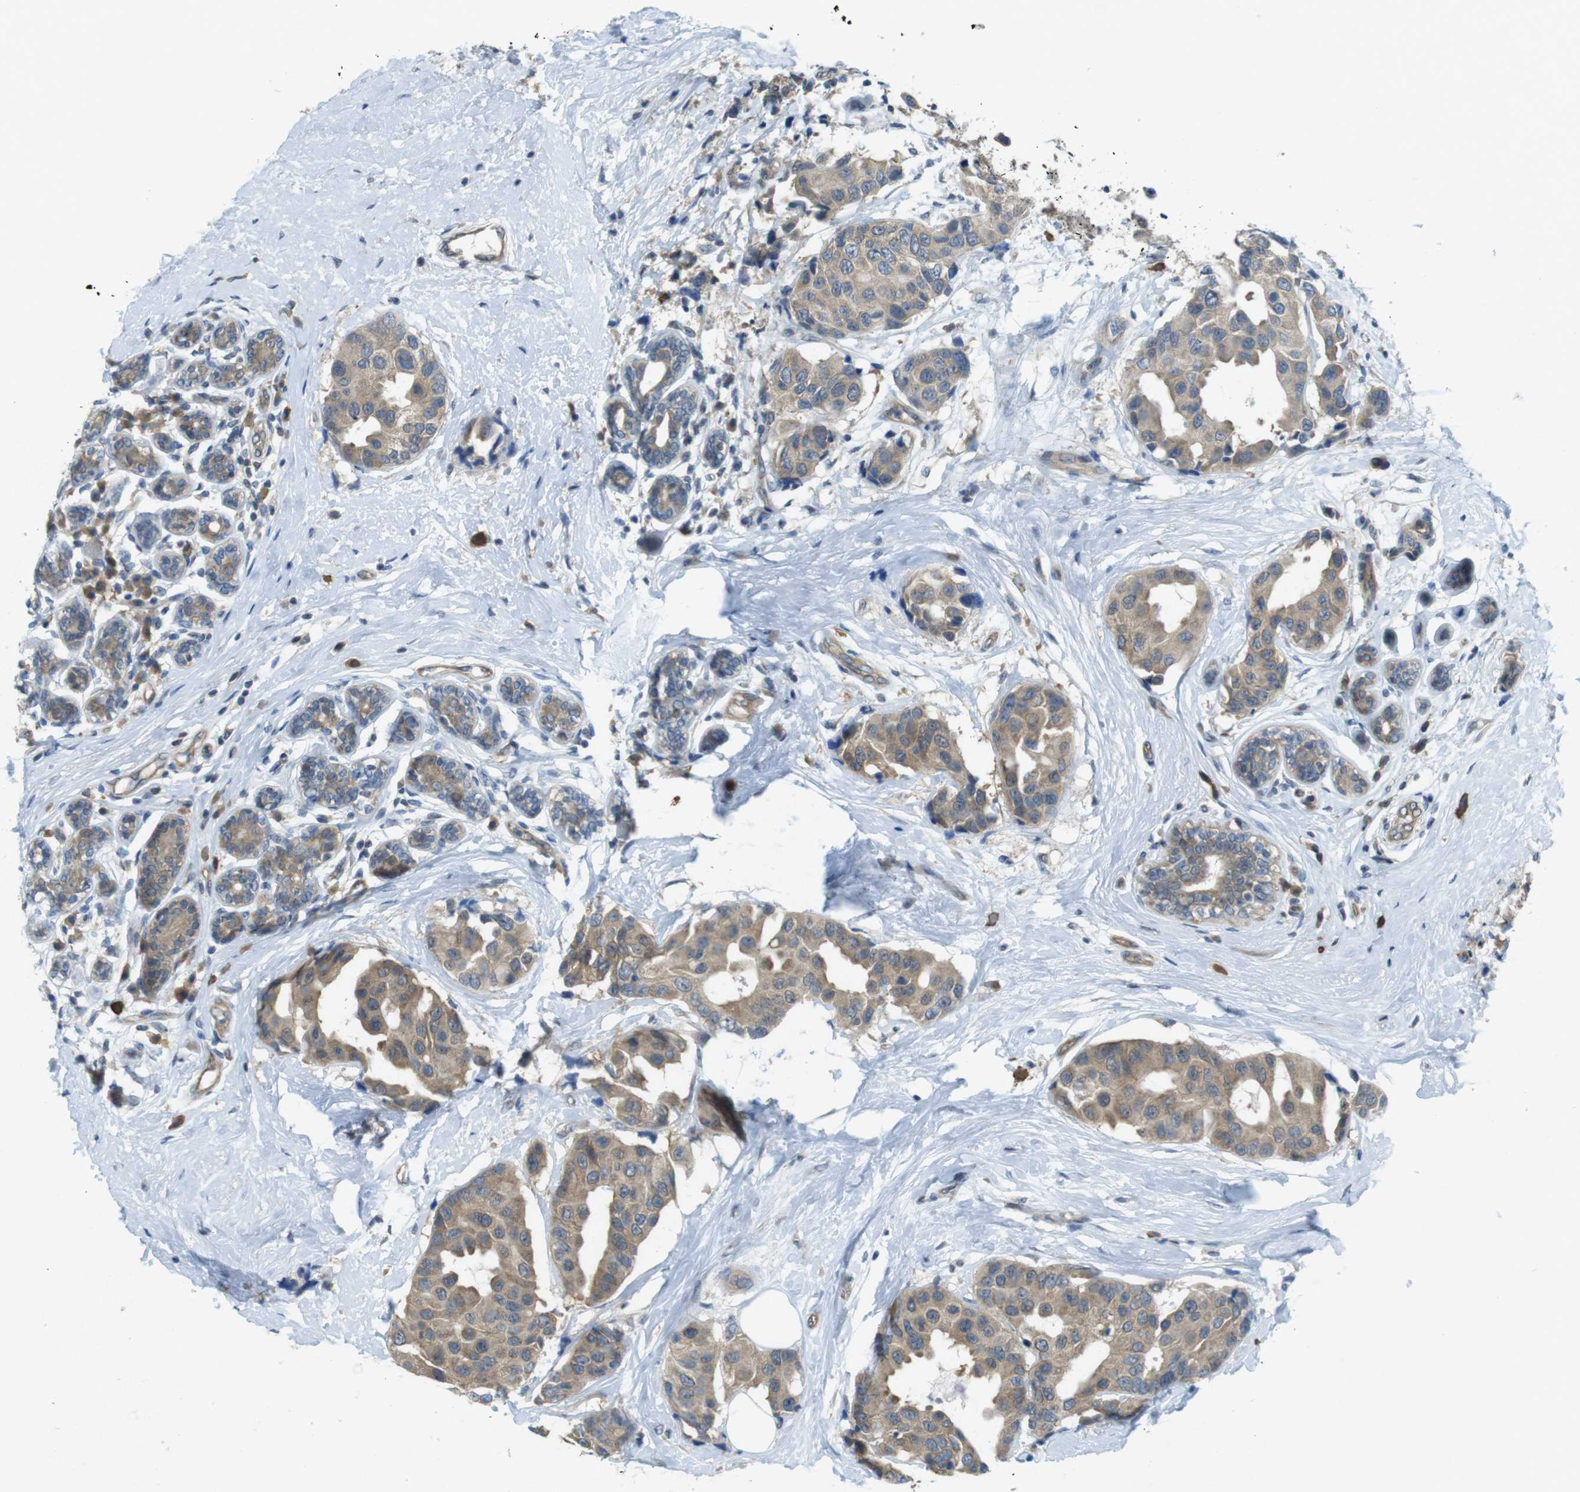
{"staining": {"intensity": "weak", "quantity": ">75%", "location": "cytoplasmic/membranous"}, "tissue": "breast cancer", "cell_type": "Tumor cells", "image_type": "cancer", "snomed": [{"axis": "morphology", "description": "Normal tissue, NOS"}, {"axis": "morphology", "description": "Duct carcinoma"}, {"axis": "topography", "description": "Breast"}], "caption": "A brown stain highlights weak cytoplasmic/membranous positivity of a protein in invasive ductal carcinoma (breast) tumor cells. (Stains: DAB (3,3'-diaminobenzidine) in brown, nuclei in blue, Microscopy: brightfield microscopy at high magnification).", "gene": "SUGT1", "patient": {"sex": "female", "age": 39}}